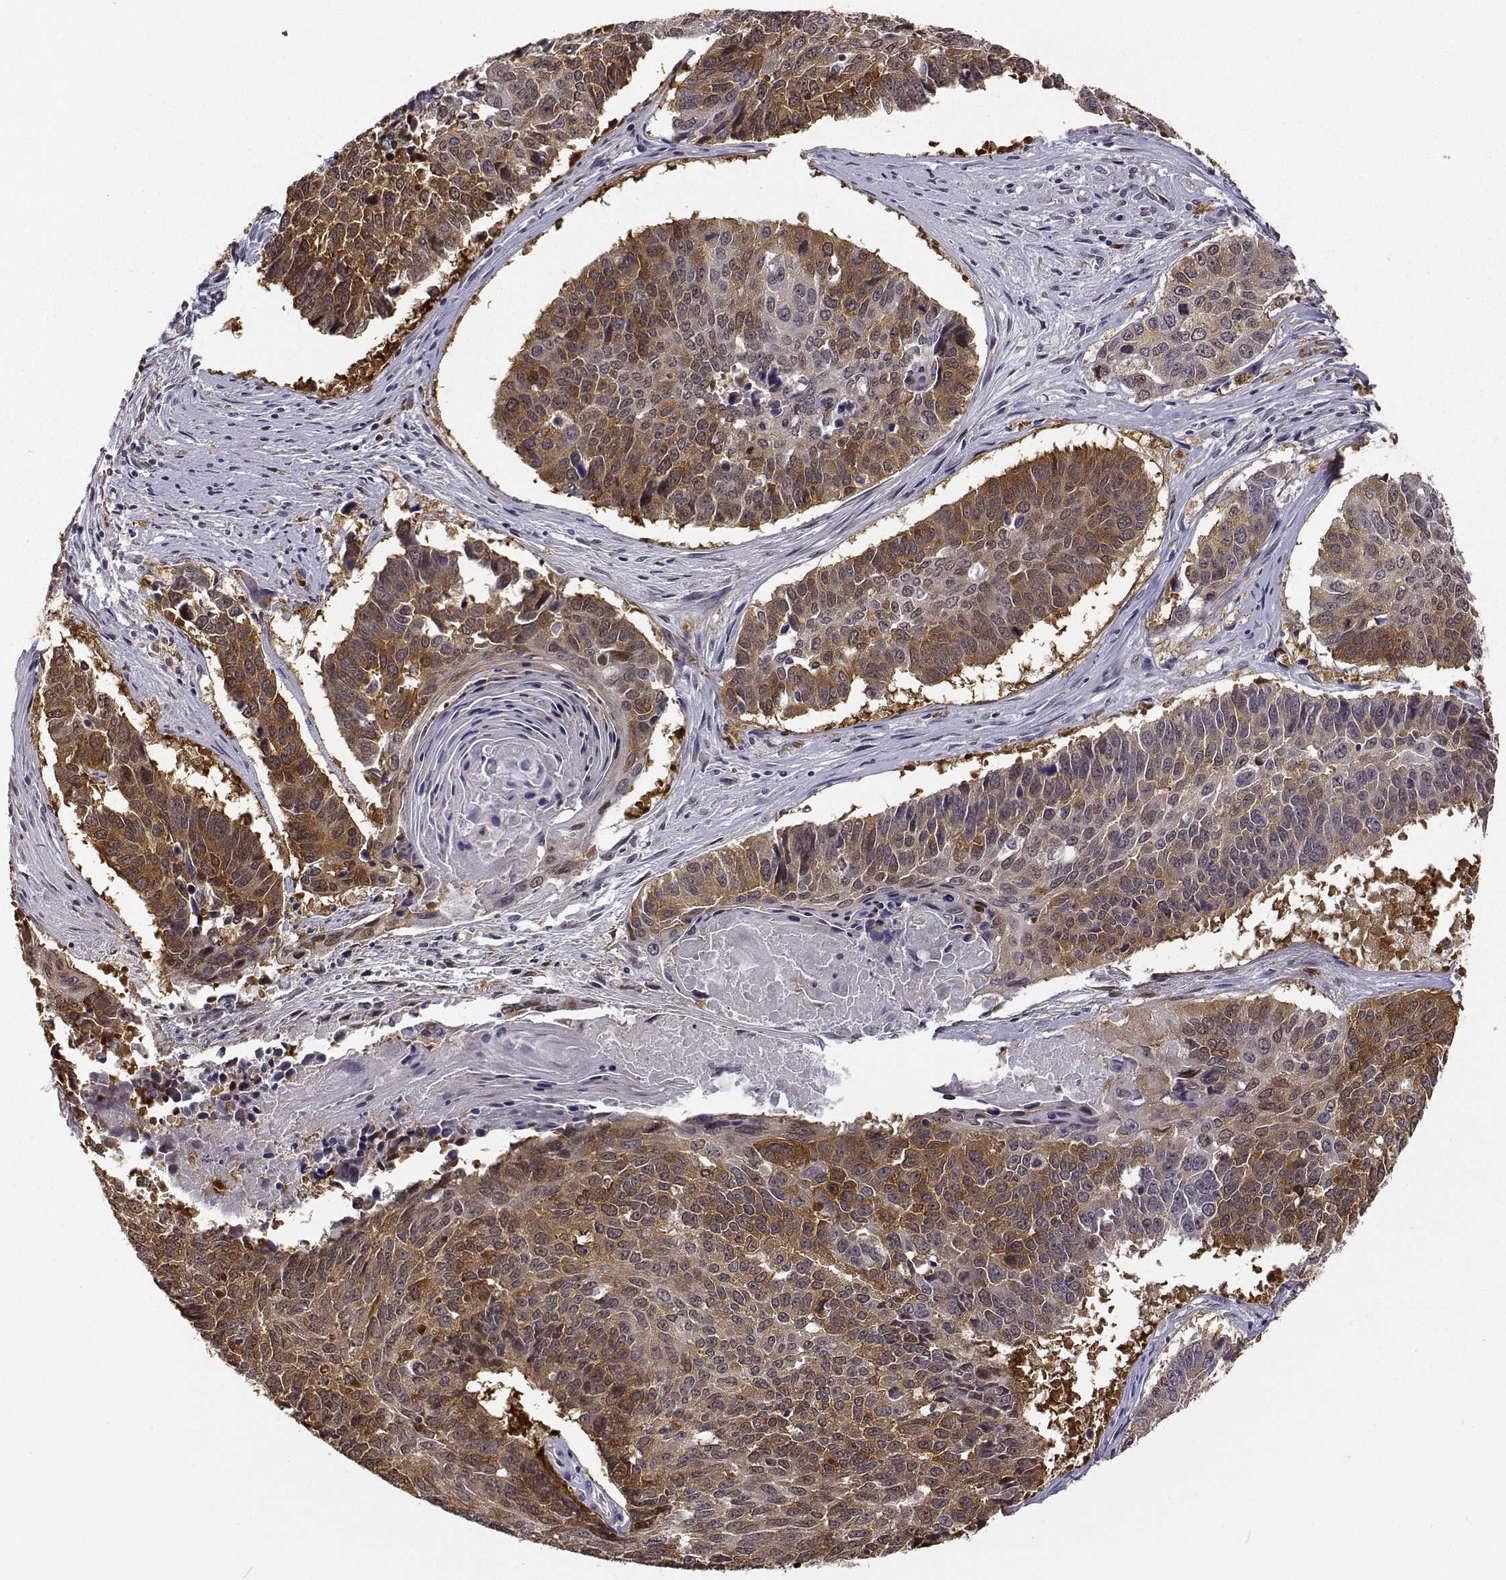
{"staining": {"intensity": "moderate", "quantity": ">75%", "location": "cytoplasmic/membranous"}, "tissue": "lung cancer", "cell_type": "Tumor cells", "image_type": "cancer", "snomed": [{"axis": "morphology", "description": "Squamous cell carcinoma, NOS"}, {"axis": "topography", "description": "Lung"}], "caption": "A histopathology image showing moderate cytoplasmic/membranous positivity in about >75% of tumor cells in lung squamous cell carcinoma, as visualized by brown immunohistochemical staining.", "gene": "PHGDH", "patient": {"sex": "male", "age": 73}}